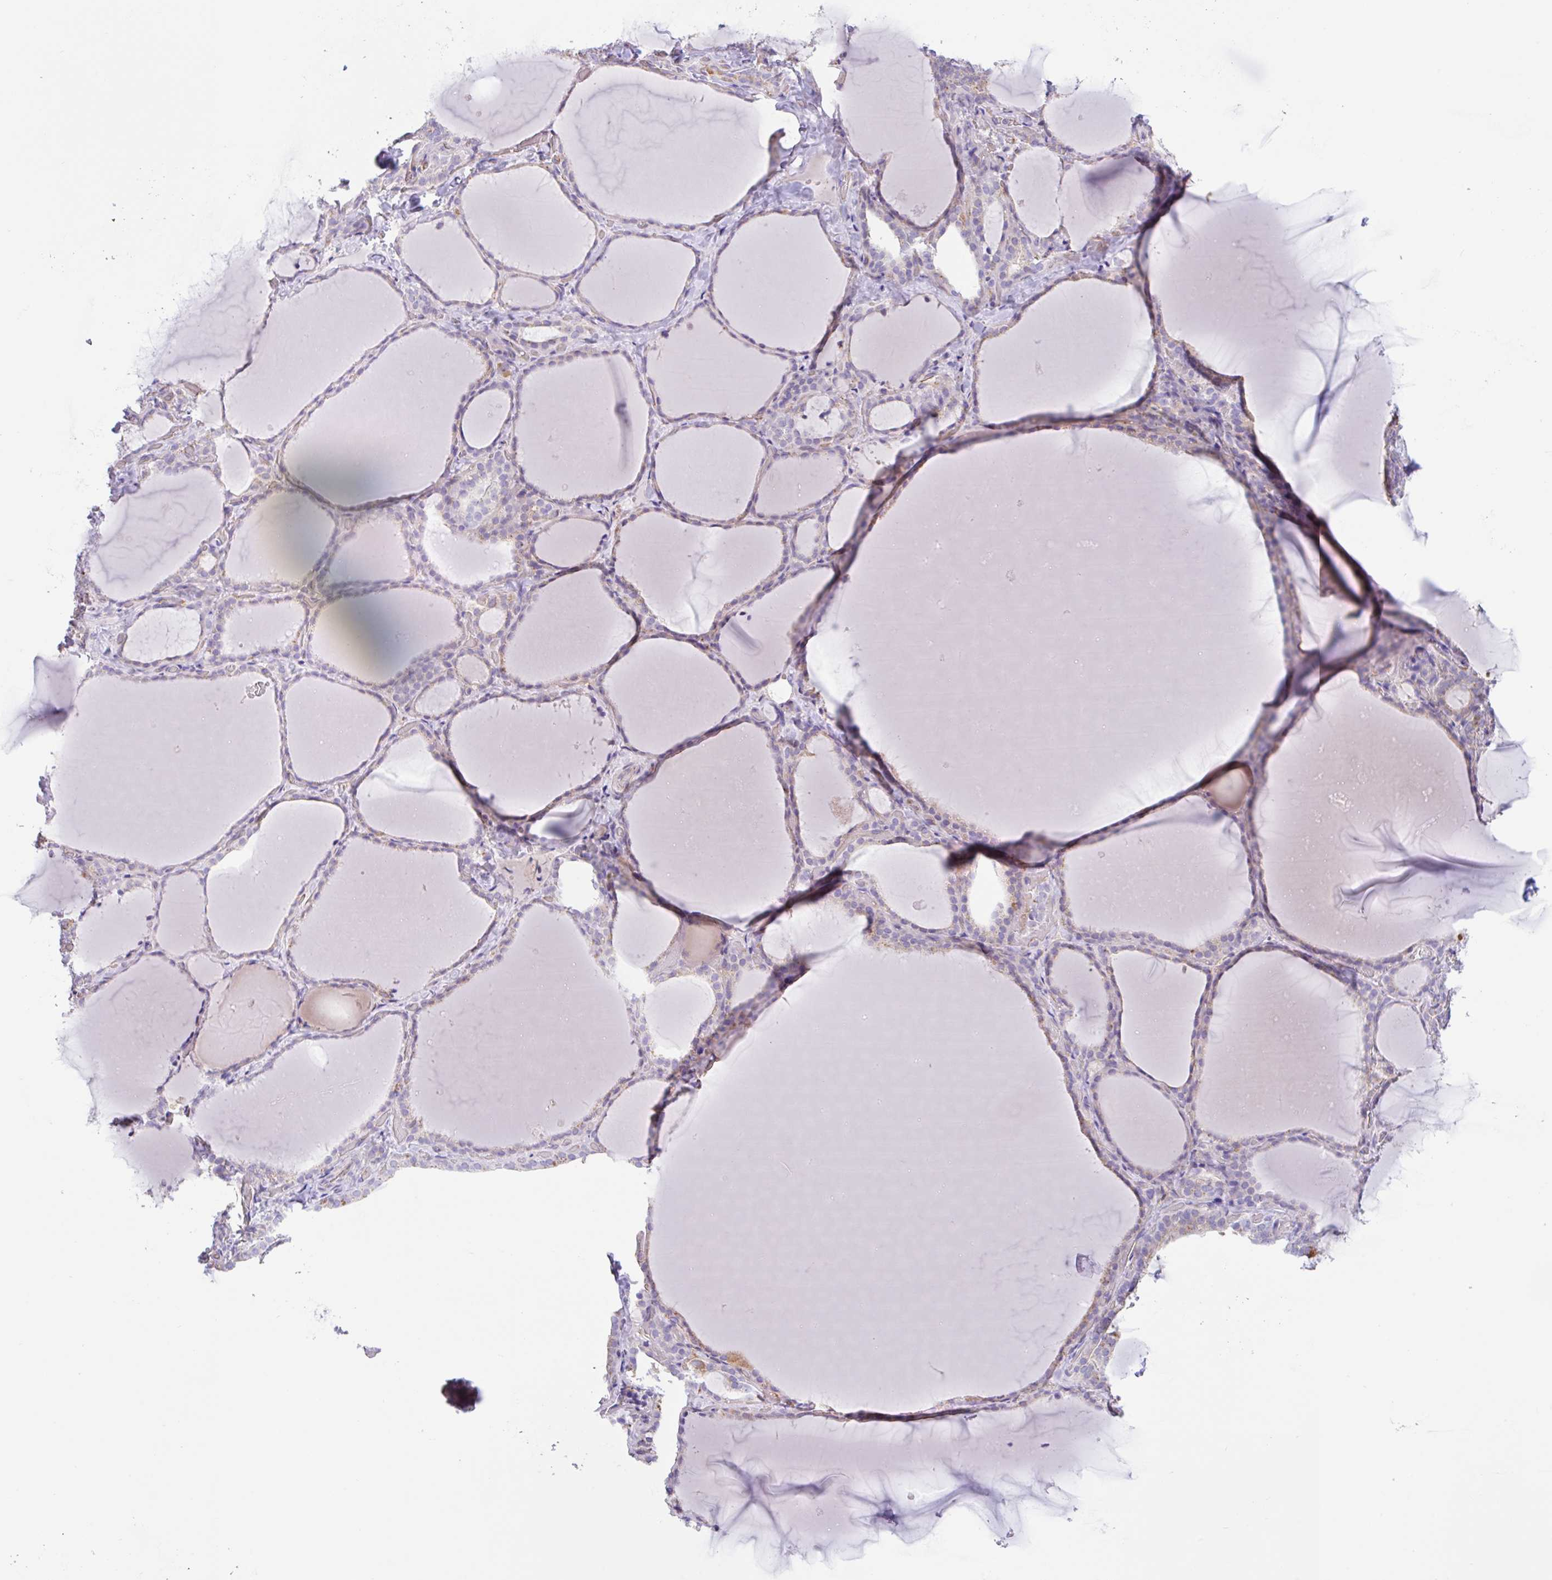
{"staining": {"intensity": "negative", "quantity": "none", "location": "none"}, "tissue": "thyroid gland", "cell_type": "Glandular cells", "image_type": "normal", "snomed": [{"axis": "morphology", "description": "Normal tissue, NOS"}, {"axis": "topography", "description": "Thyroid gland"}], "caption": "IHC of unremarkable thyroid gland displays no staining in glandular cells.", "gene": "PLCD4", "patient": {"sex": "female", "age": 22}}